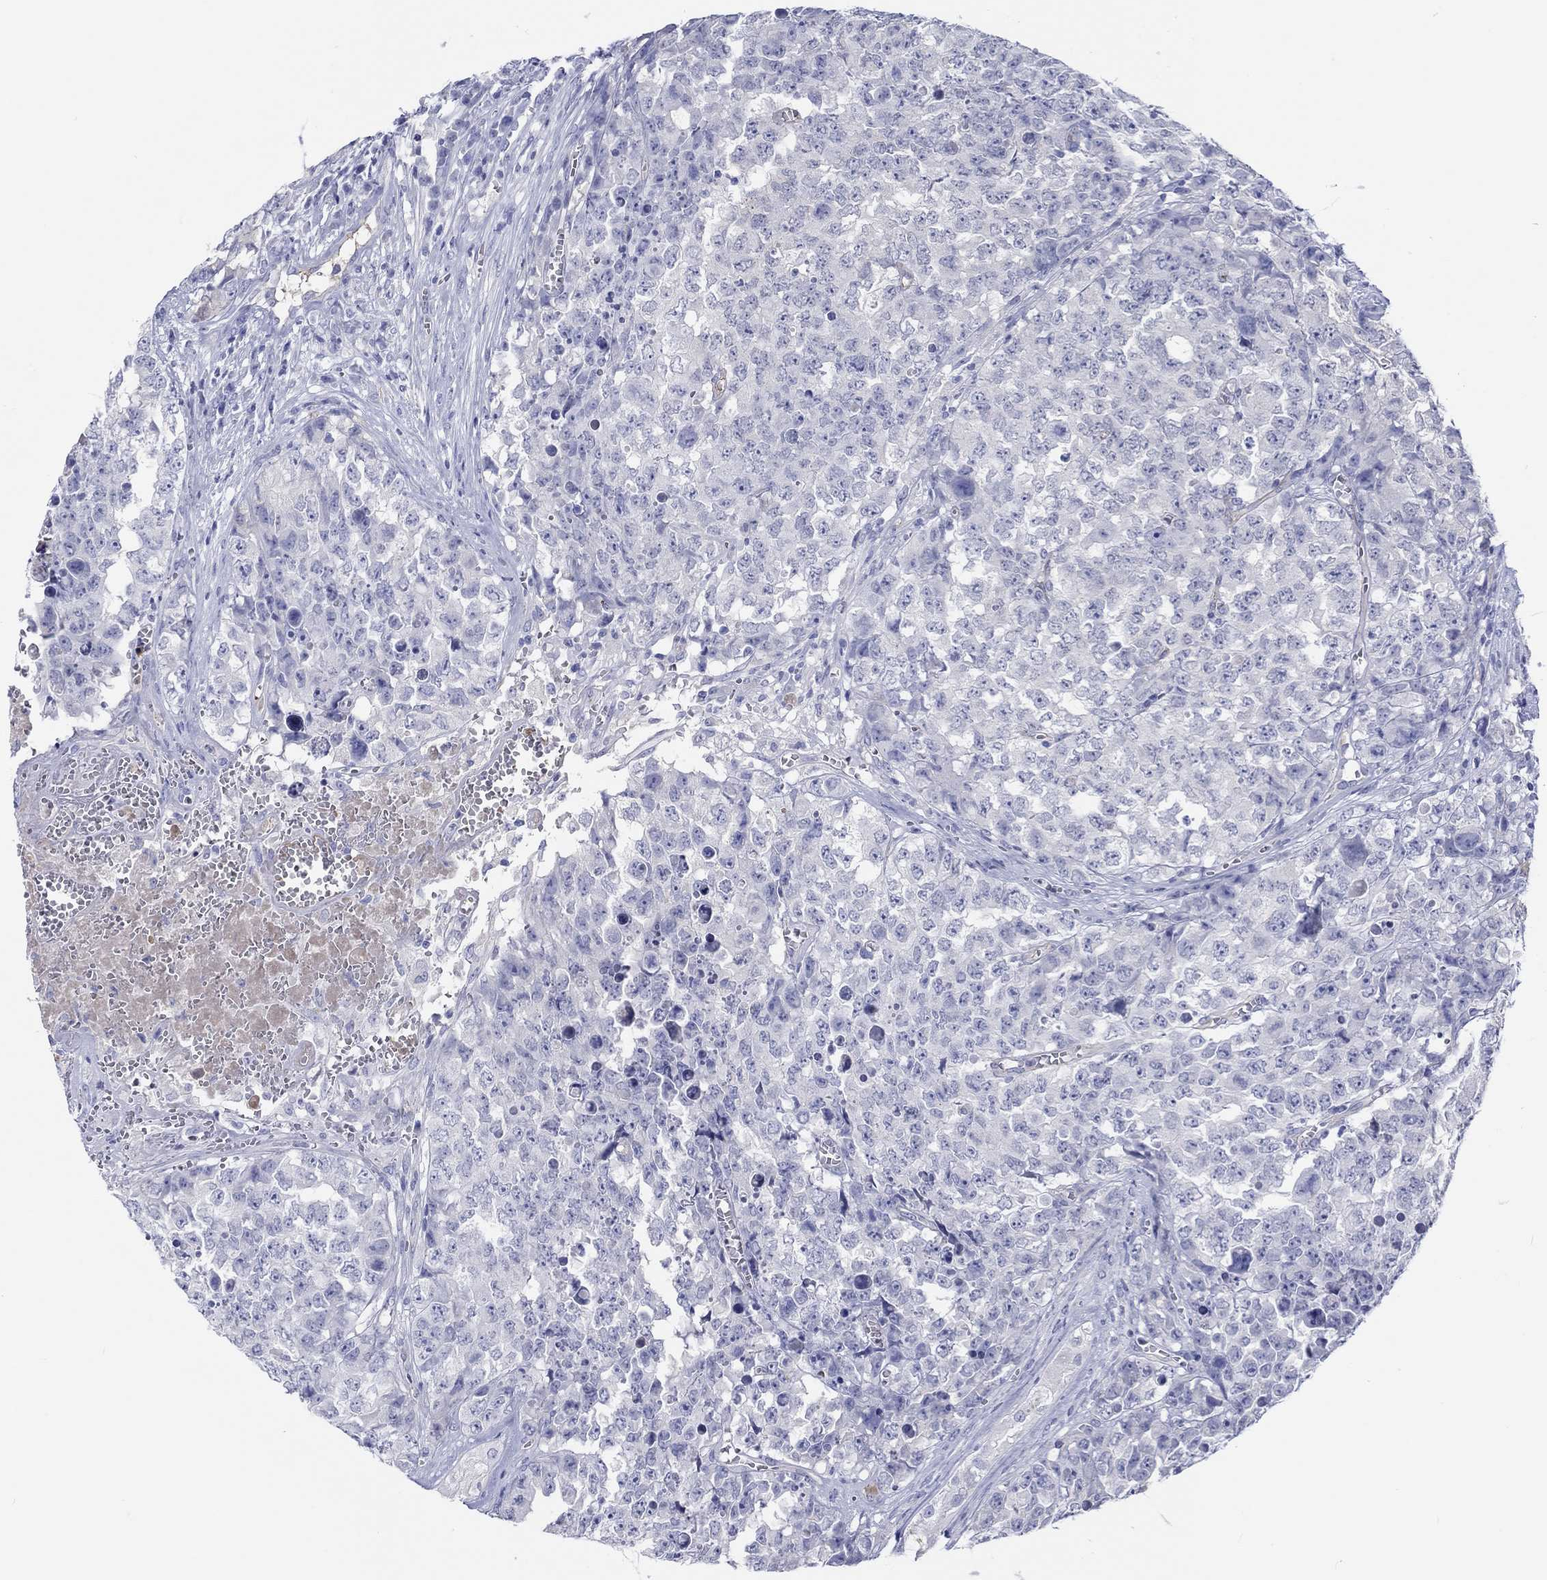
{"staining": {"intensity": "negative", "quantity": "none", "location": "none"}, "tissue": "testis cancer", "cell_type": "Tumor cells", "image_type": "cancer", "snomed": [{"axis": "morphology", "description": "Carcinoma, Embryonal, NOS"}, {"axis": "topography", "description": "Testis"}], "caption": "High magnification brightfield microscopy of testis cancer stained with DAB (brown) and counterstained with hematoxylin (blue): tumor cells show no significant positivity.", "gene": "CDY2B", "patient": {"sex": "male", "age": 23}}